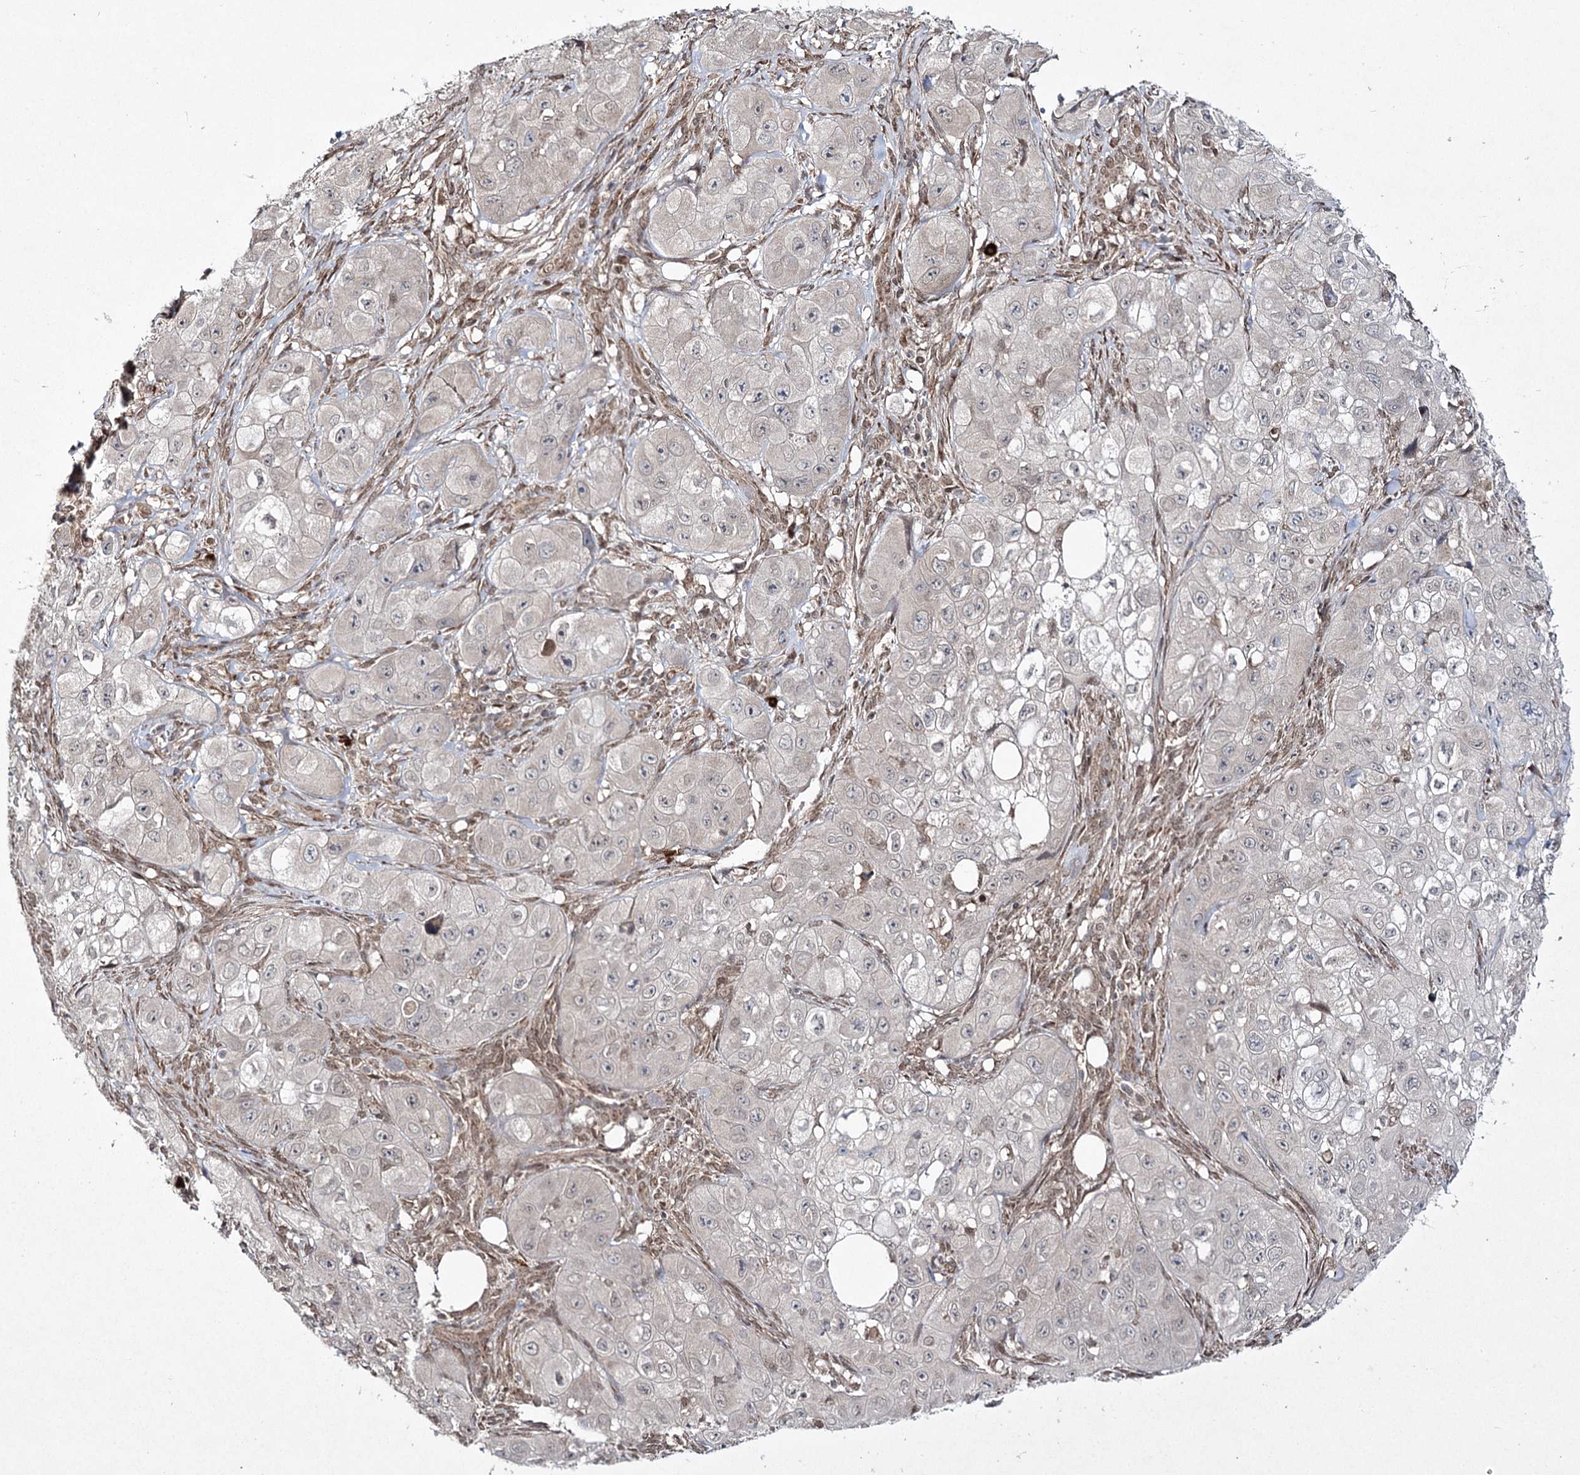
{"staining": {"intensity": "negative", "quantity": "none", "location": "none"}, "tissue": "skin cancer", "cell_type": "Tumor cells", "image_type": "cancer", "snomed": [{"axis": "morphology", "description": "Squamous cell carcinoma, NOS"}, {"axis": "topography", "description": "Skin"}, {"axis": "topography", "description": "Subcutis"}], "caption": "Tumor cells show no significant protein expression in skin cancer (squamous cell carcinoma). Brightfield microscopy of IHC stained with DAB (3,3'-diaminobenzidine) (brown) and hematoxylin (blue), captured at high magnification.", "gene": "TRNT1", "patient": {"sex": "male", "age": 73}}